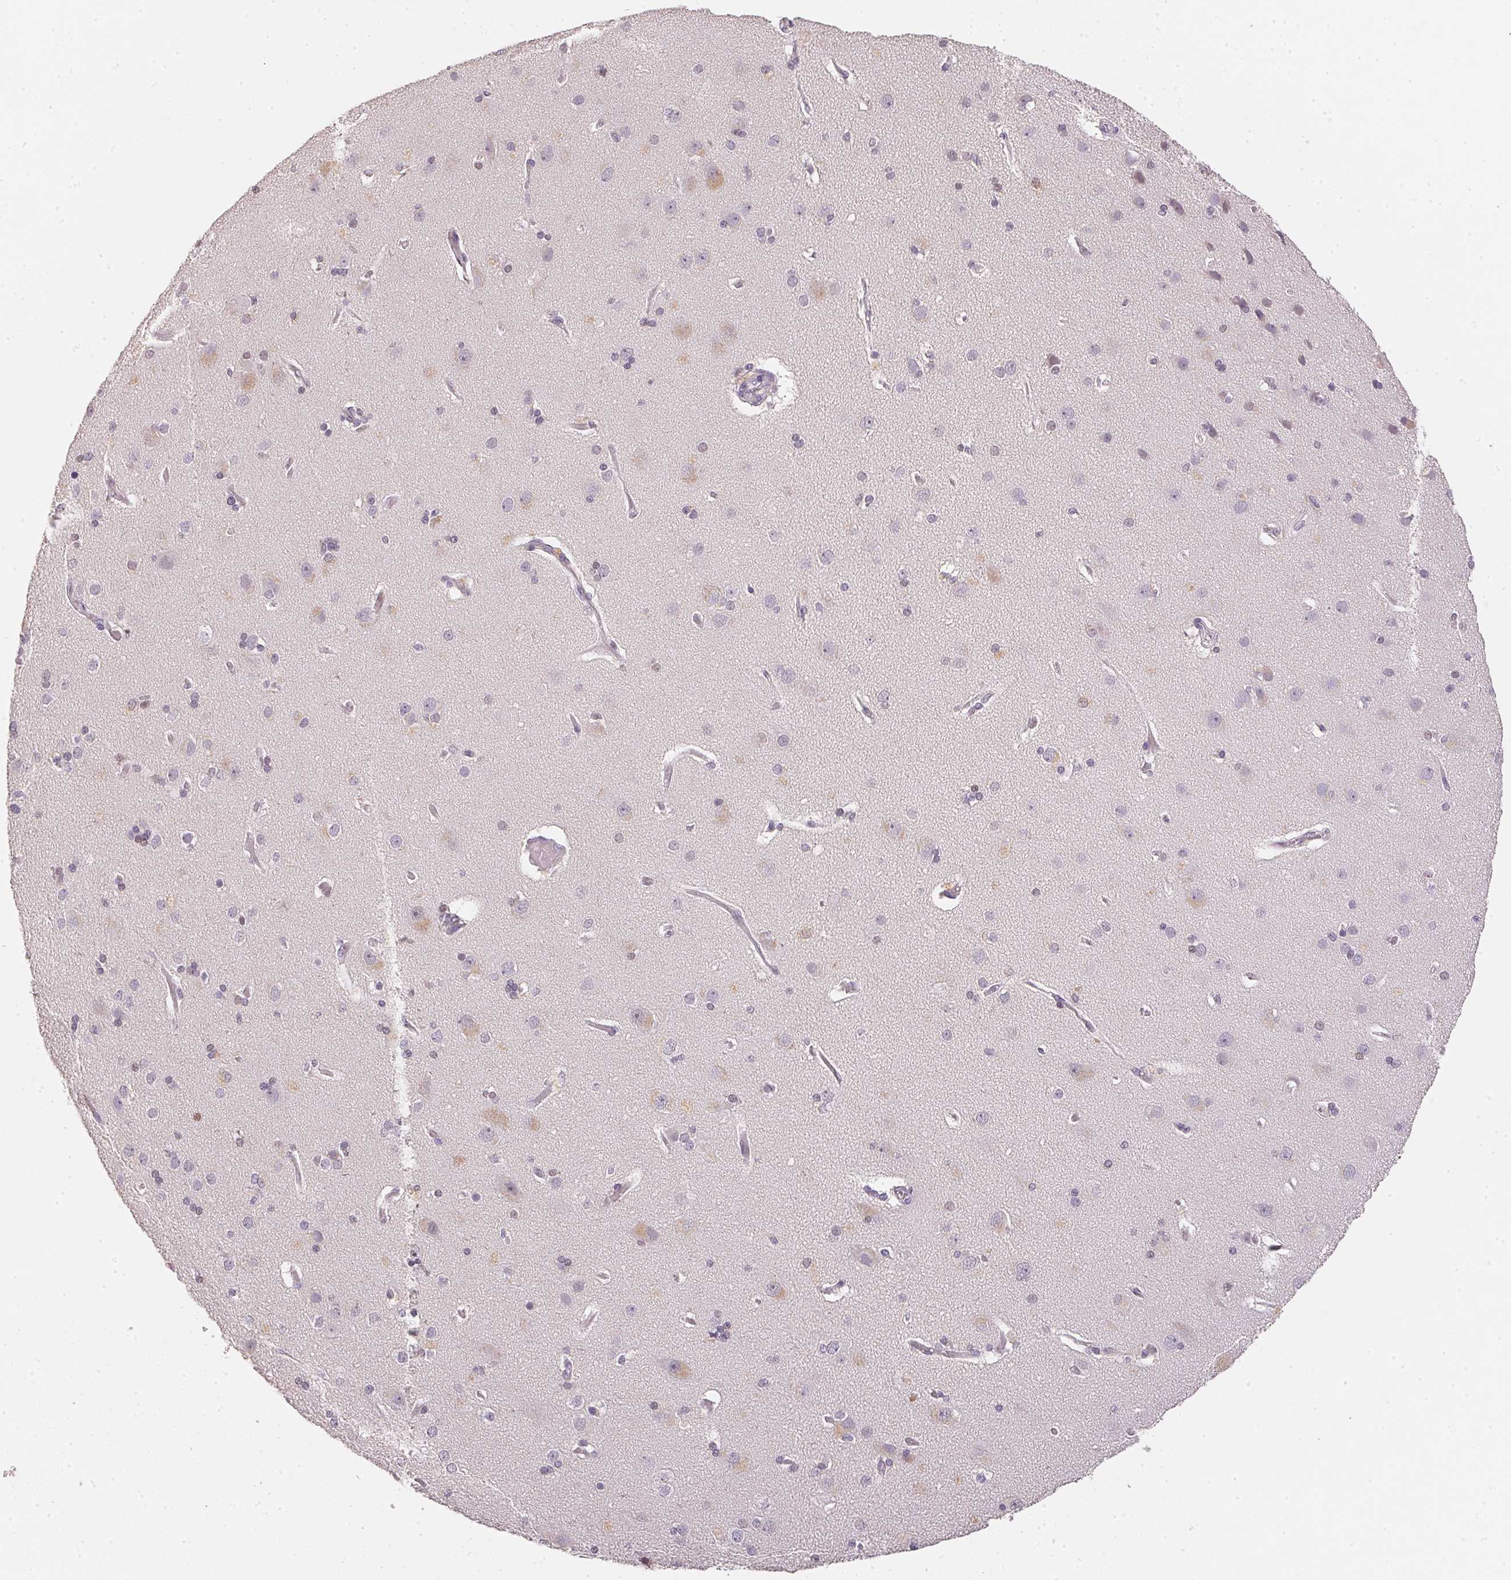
{"staining": {"intensity": "negative", "quantity": "none", "location": "none"}, "tissue": "cerebral cortex", "cell_type": "Endothelial cells", "image_type": "normal", "snomed": [{"axis": "morphology", "description": "Normal tissue, NOS"}, {"axis": "morphology", "description": "Glioma, malignant, High grade"}, {"axis": "topography", "description": "Cerebral cortex"}], "caption": "The IHC image has no significant positivity in endothelial cells of cerebral cortex. (DAB (3,3'-diaminobenzidine) immunohistochemistry, high magnification).", "gene": "POLR3G", "patient": {"sex": "male", "age": 71}}